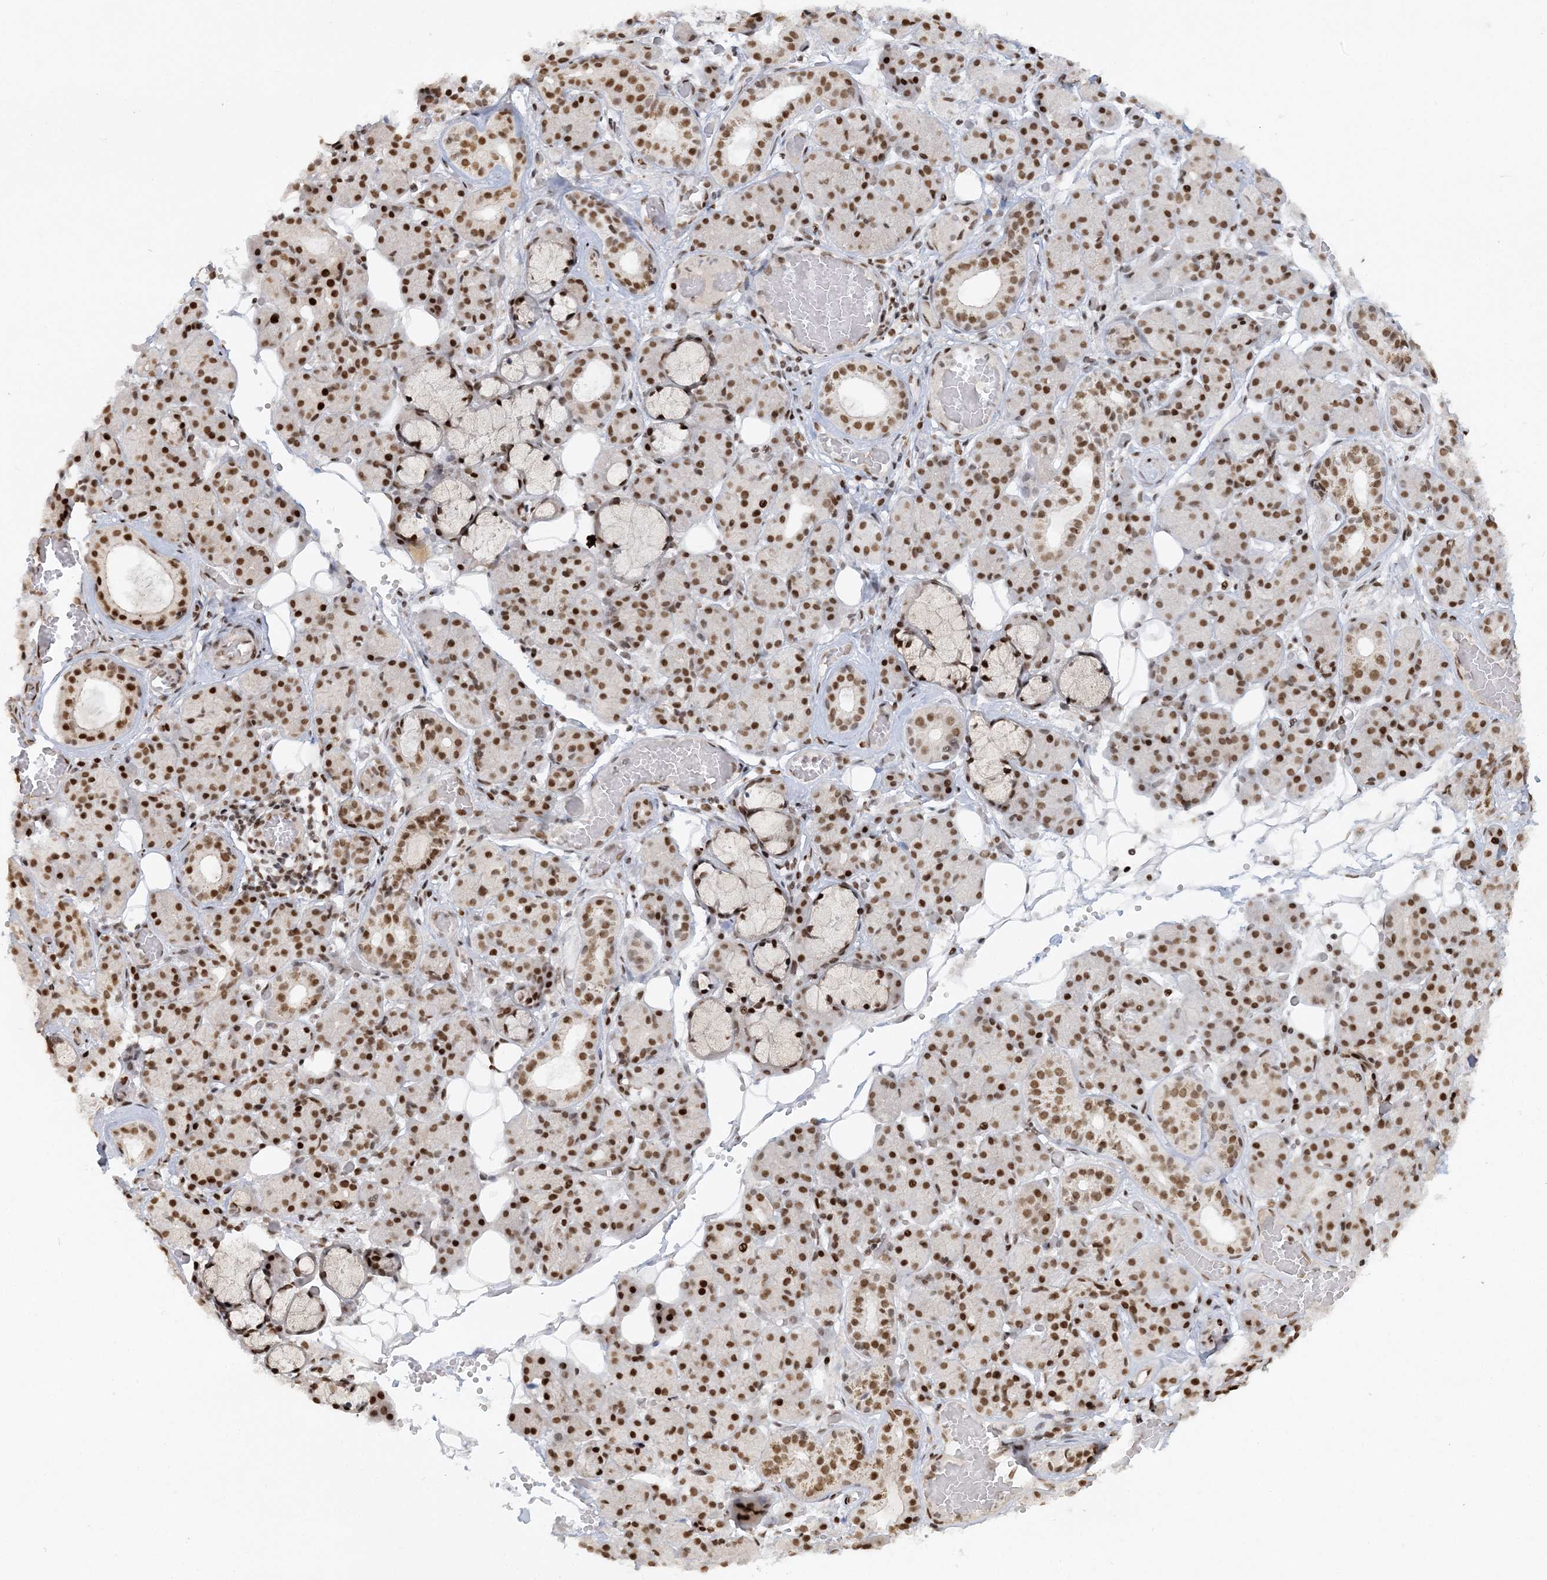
{"staining": {"intensity": "strong", "quantity": ">75%", "location": "nuclear"}, "tissue": "salivary gland", "cell_type": "Glandular cells", "image_type": "normal", "snomed": [{"axis": "morphology", "description": "Normal tissue, NOS"}, {"axis": "topography", "description": "Salivary gland"}], "caption": "Strong nuclear staining is appreciated in approximately >75% of glandular cells in unremarkable salivary gland.", "gene": "DELE1", "patient": {"sex": "male", "age": 63}}